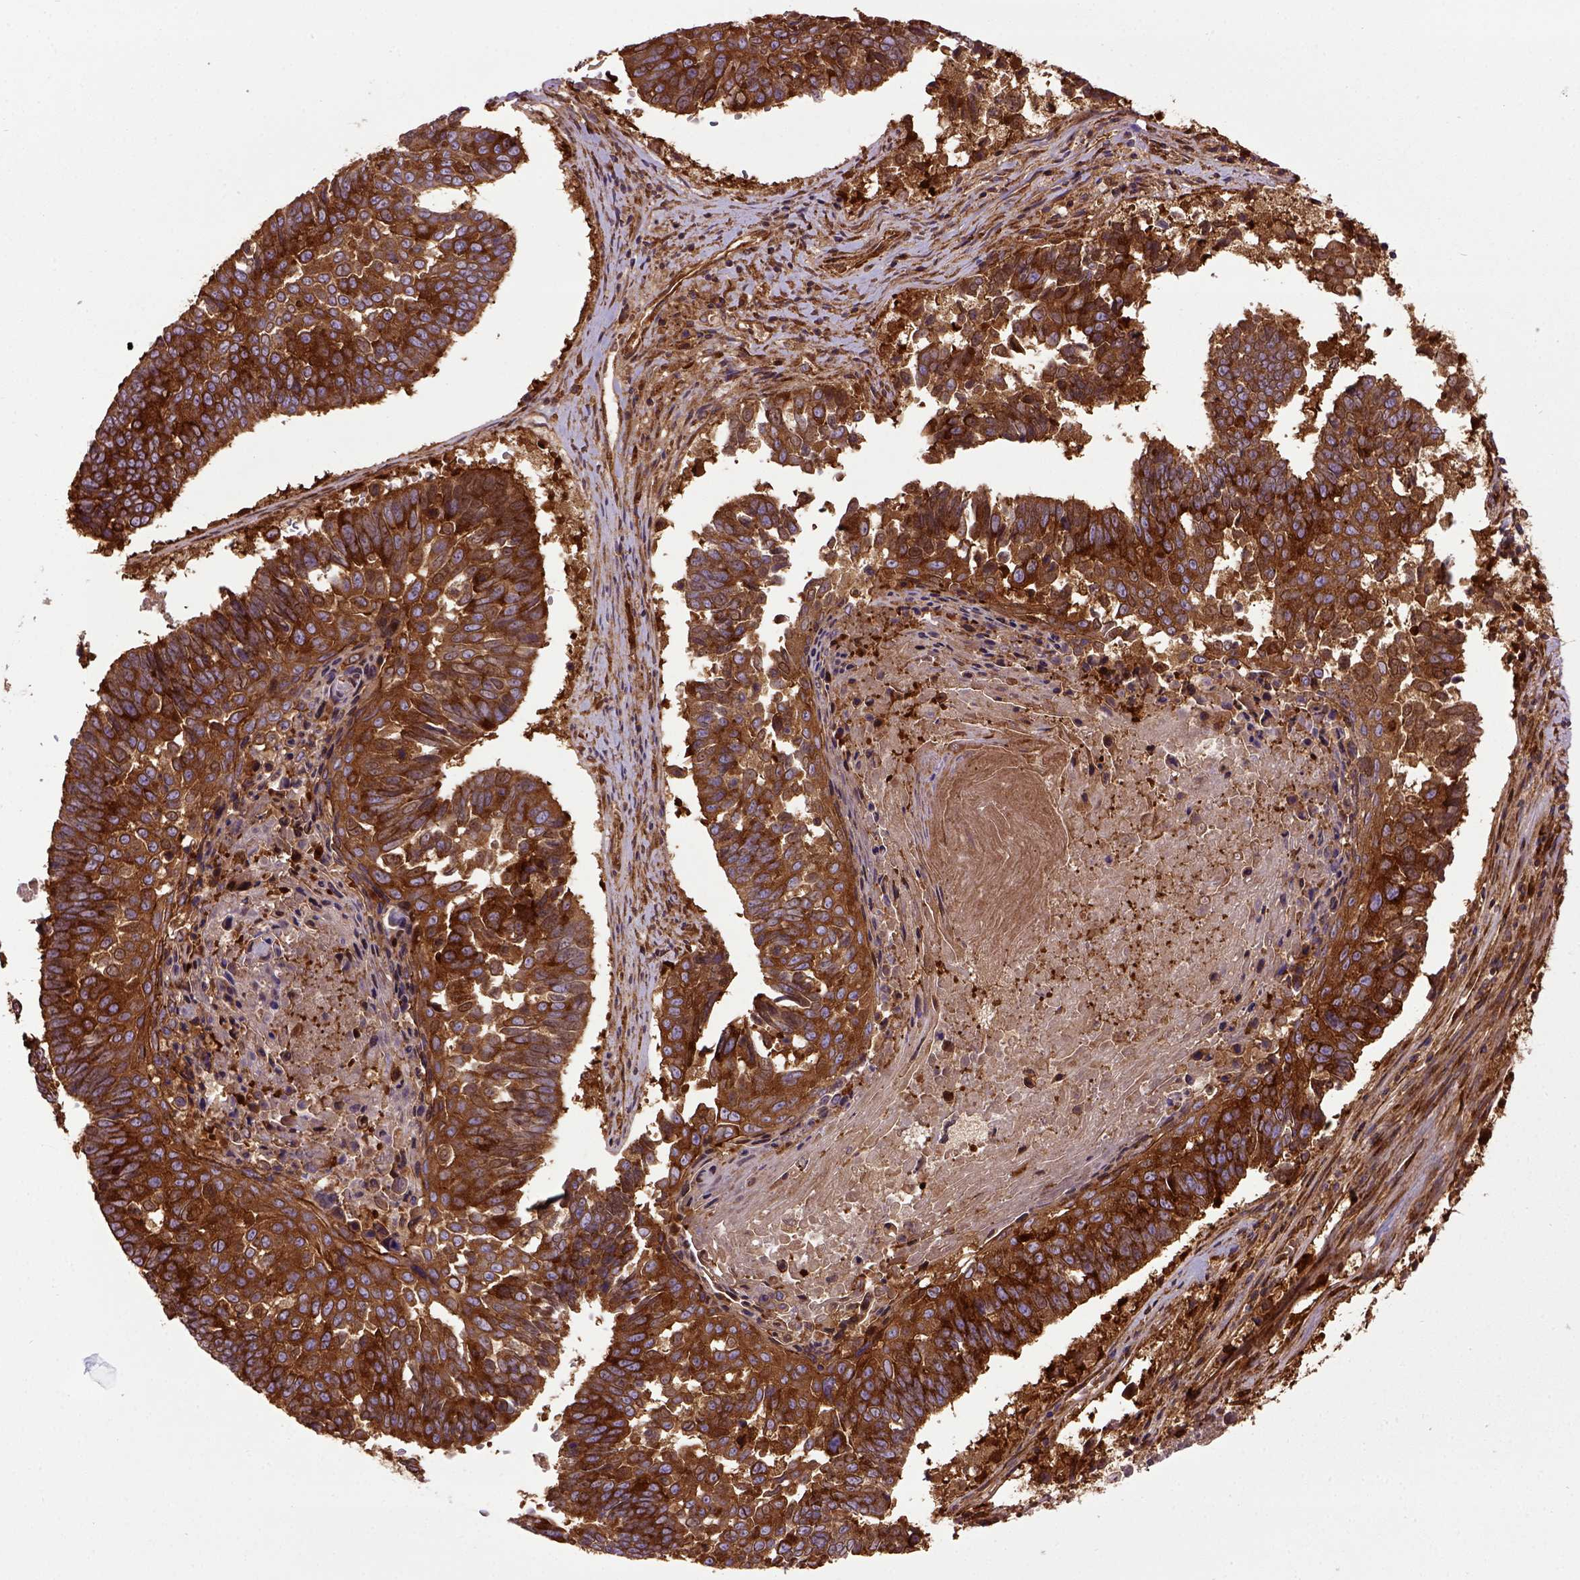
{"staining": {"intensity": "strong", "quantity": ">75%", "location": "cytoplasmic/membranous"}, "tissue": "lung cancer", "cell_type": "Tumor cells", "image_type": "cancer", "snomed": [{"axis": "morphology", "description": "Squamous cell carcinoma, NOS"}, {"axis": "topography", "description": "Lung"}], "caption": "Immunohistochemistry (IHC) (DAB (3,3'-diaminobenzidine)) staining of human lung squamous cell carcinoma demonstrates strong cytoplasmic/membranous protein expression in approximately >75% of tumor cells. (IHC, brightfield microscopy, high magnification).", "gene": "CAPRIN1", "patient": {"sex": "male", "age": 73}}